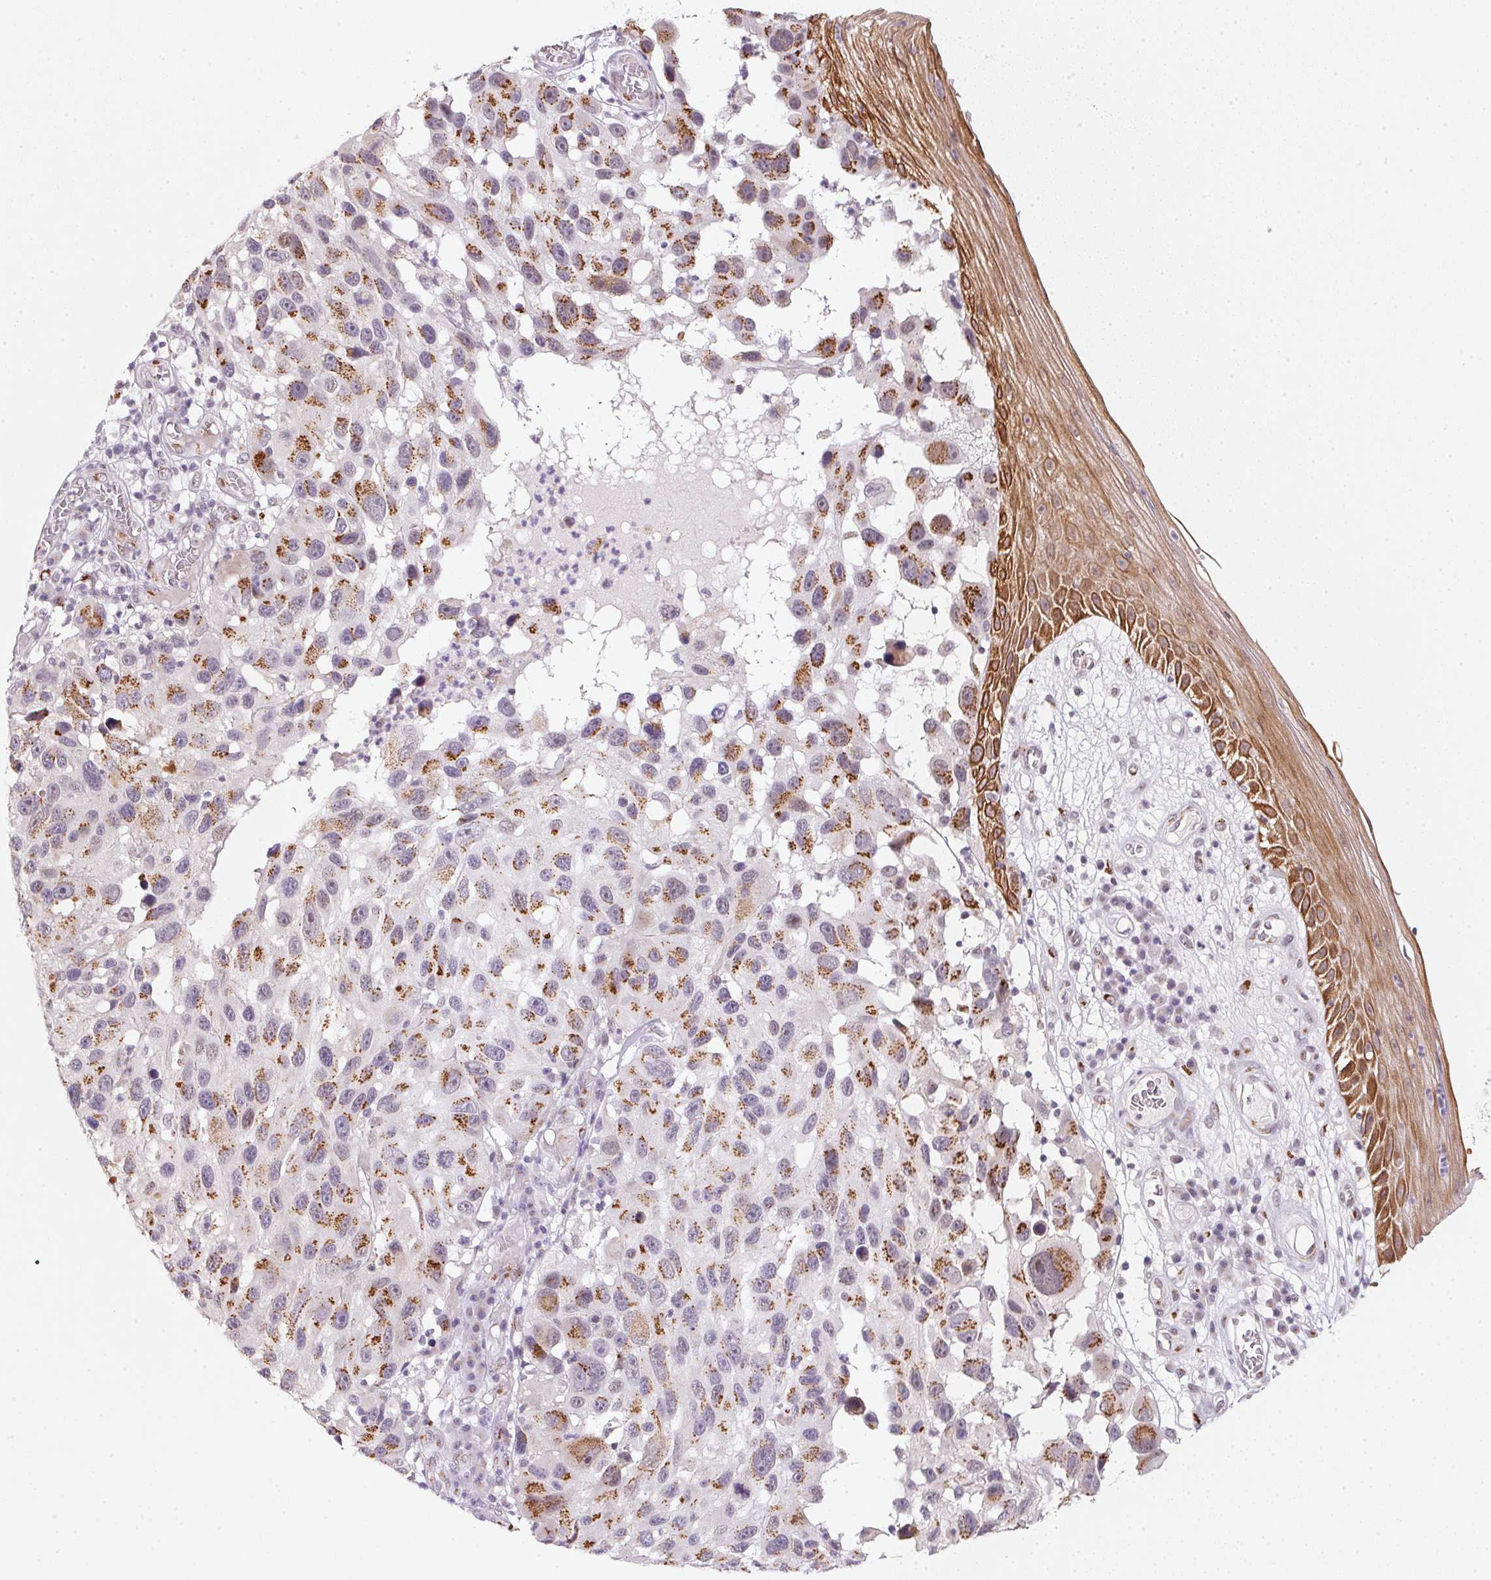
{"staining": {"intensity": "strong", "quantity": ">75%", "location": "cytoplasmic/membranous"}, "tissue": "melanoma", "cell_type": "Tumor cells", "image_type": "cancer", "snomed": [{"axis": "morphology", "description": "Malignant melanoma, NOS"}, {"axis": "topography", "description": "Skin"}], "caption": "This photomicrograph reveals immunohistochemistry (IHC) staining of human melanoma, with high strong cytoplasmic/membranous positivity in about >75% of tumor cells.", "gene": "RAB22A", "patient": {"sex": "male", "age": 53}}